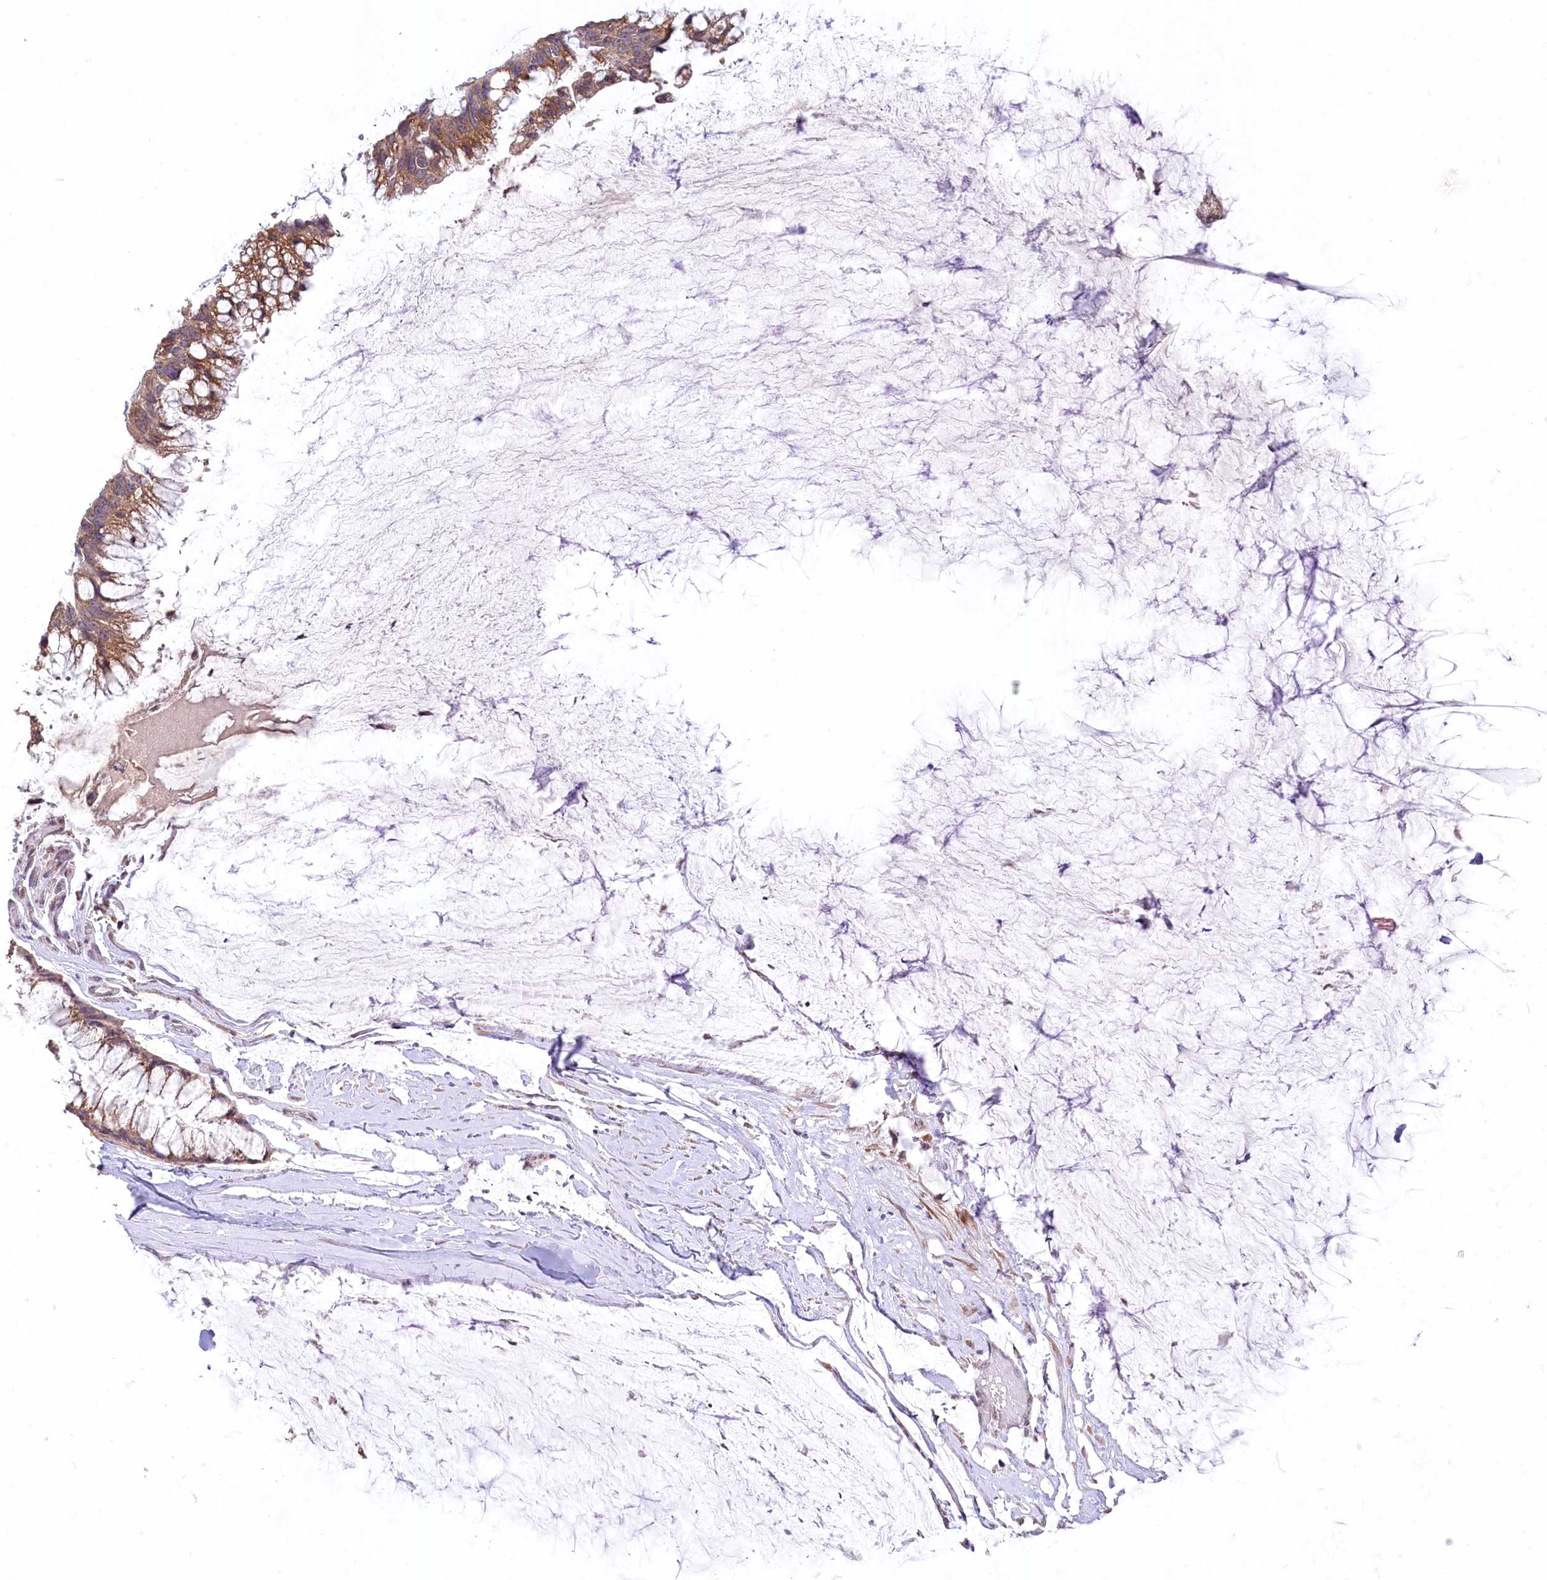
{"staining": {"intensity": "moderate", "quantity": ">75%", "location": "cytoplasmic/membranous"}, "tissue": "ovarian cancer", "cell_type": "Tumor cells", "image_type": "cancer", "snomed": [{"axis": "morphology", "description": "Cystadenocarcinoma, mucinous, NOS"}, {"axis": "topography", "description": "Ovary"}], "caption": "A brown stain labels moderate cytoplasmic/membranous expression of a protein in human ovarian mucinous cystadenocarcinoma tumor cells. (IHC, brightfield microscopy, high magnification).", "gene": "STT3B", "patient": {"sex": "female", "age": 39}}